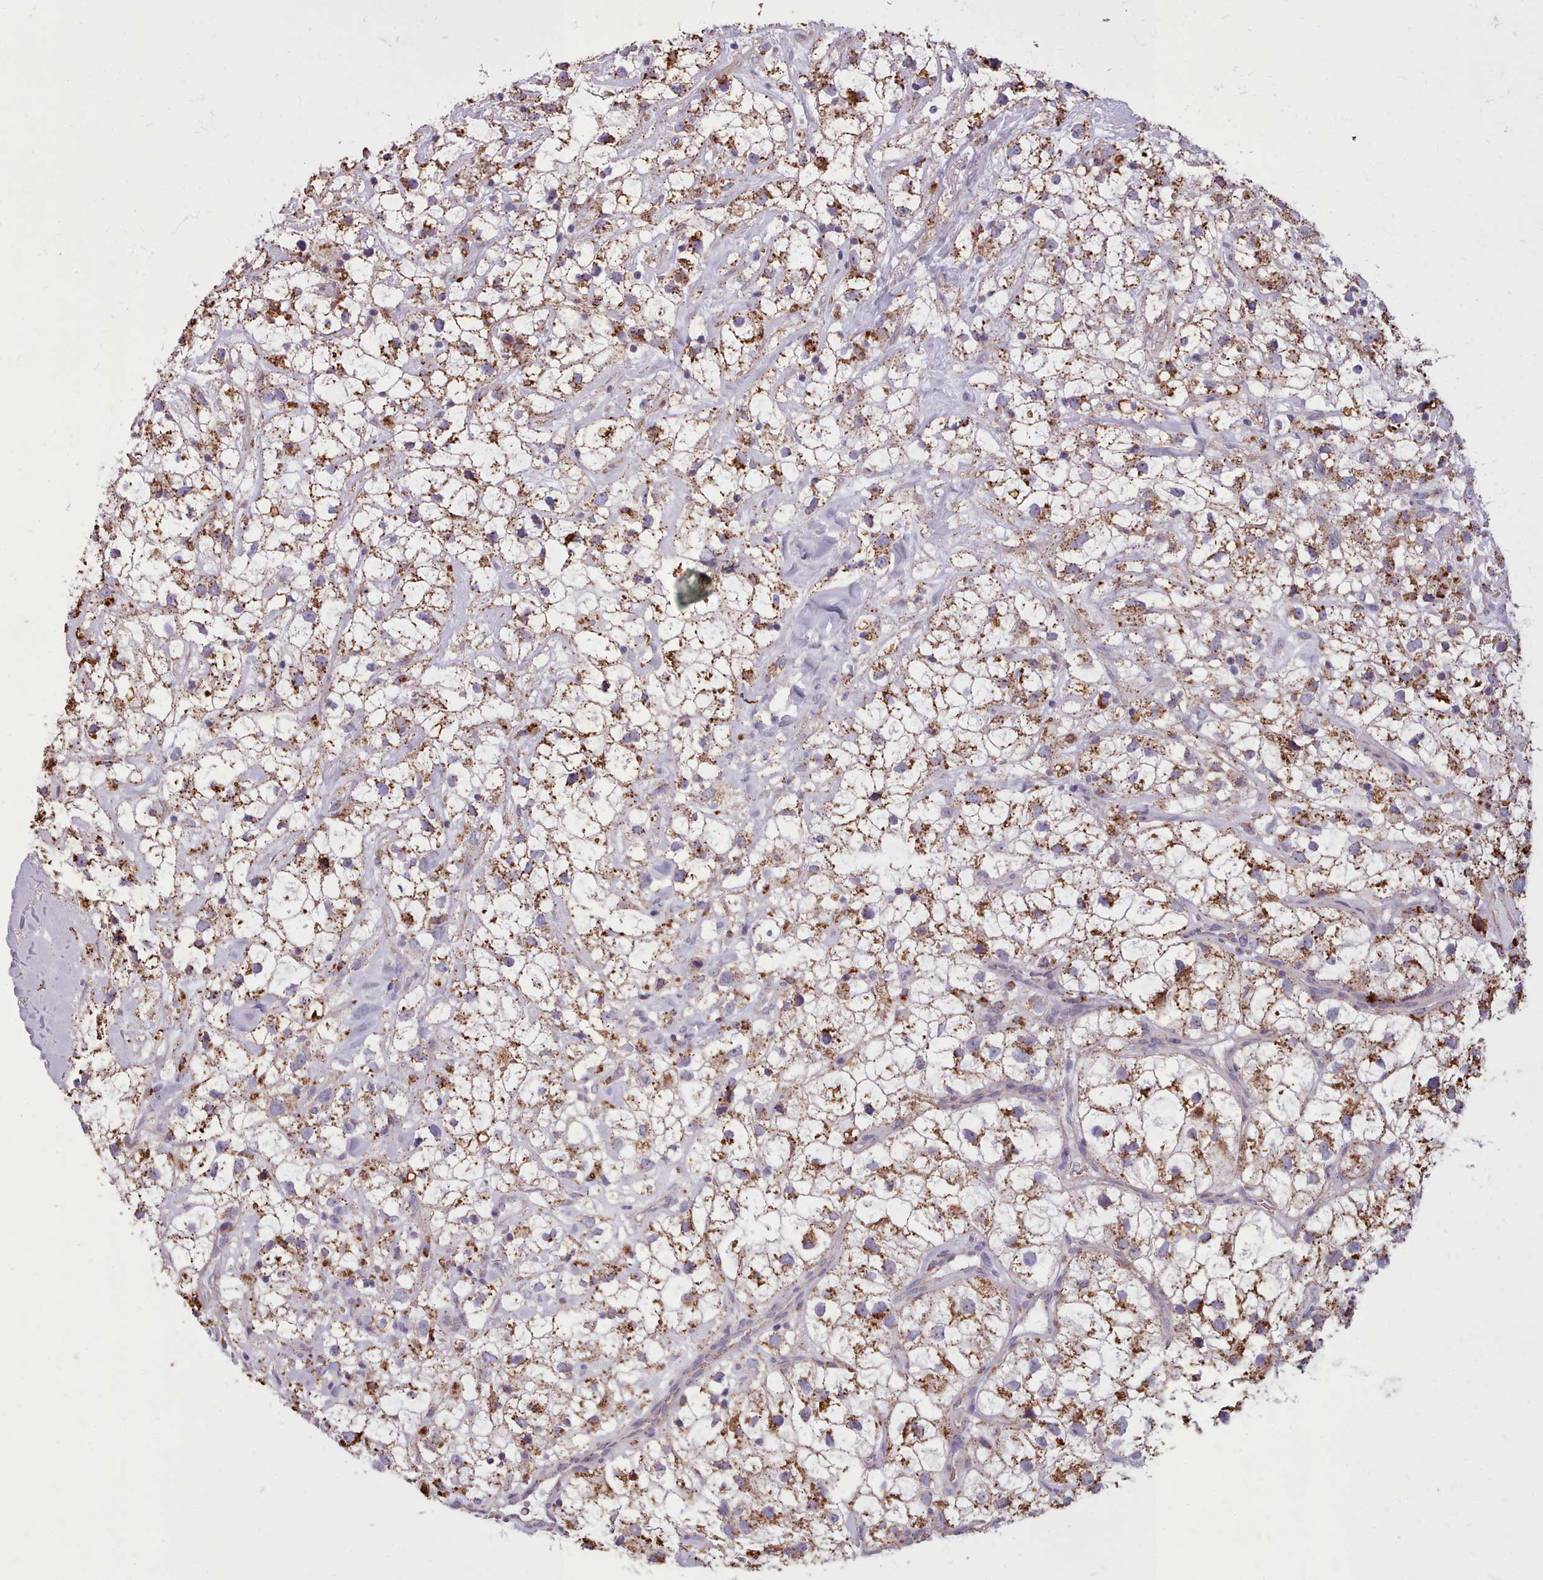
{"staining": {"intensity": "moderate", "quantity": ">75%", "location": "cytoplasmic/membranous"}, "tissue": "renal cancer", "cell_type": "Tumor cells", "image_type": "cancer", "snomed": [{"axis": "morphology", "description": "Adenocarcinoma, NOS"}, {"axis": "topography", "description": "Kidney"}], "caption": "Renal cancer stained with a brown dye shows moderate cytoplasmic/membranous positive staining in approximately >75% of tumor cells.", "gene": "PACSIN3", "patient": {"sex": "male", "age": 59}}